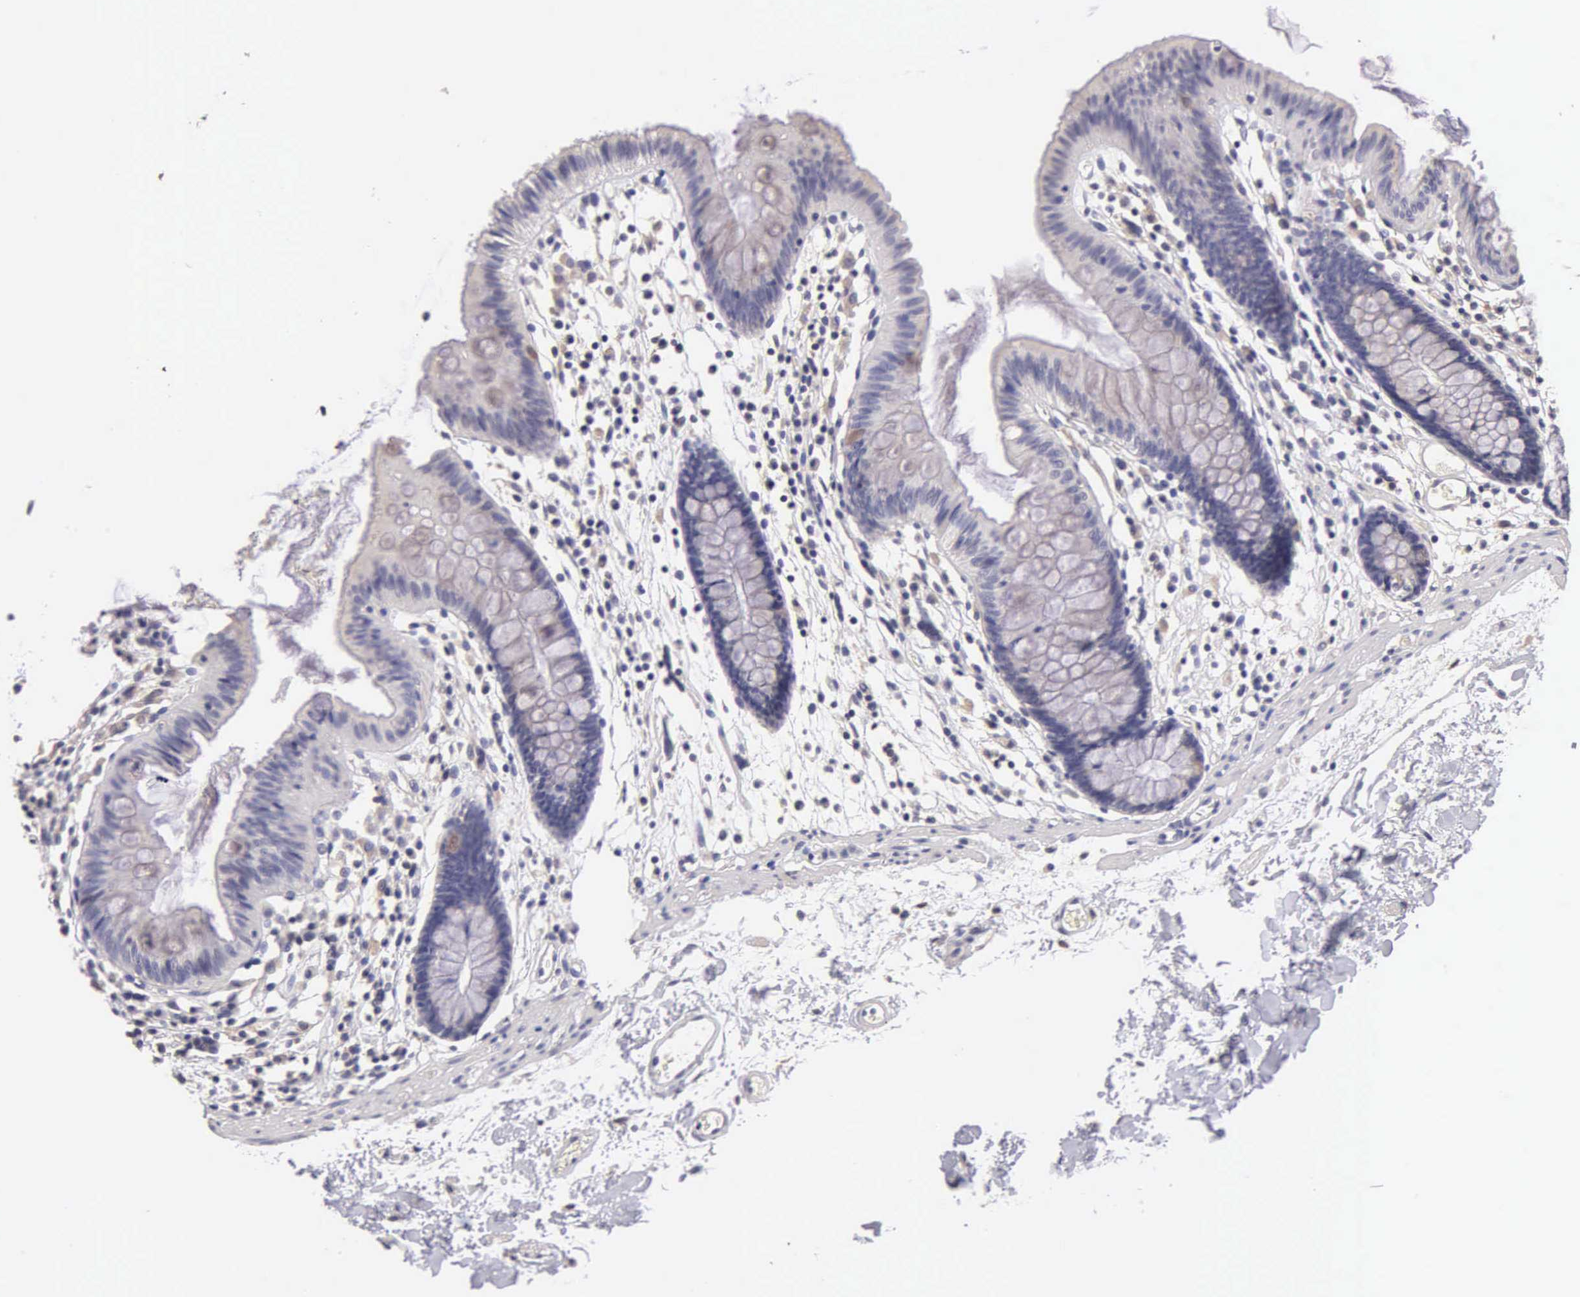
{"staining": {"intensity": "negative", "quantity": "none", "location": "none"}, "tissue": "colon", "cell_type": "Endothelial cells", "image_type": "normal", "snomed": [{"axis": "morphology", "description": "Normal tissue, NOS"}, {"axis": "topography", "description": "Colon"}], "caption": "A high-resolution histopathology image shows immunohistochemistry (IHC) staining of benign colon, which reveals no significant expression in endothelial cells.", "gene": "ESR1", "patient": {"sex": "male", "age": 54}}